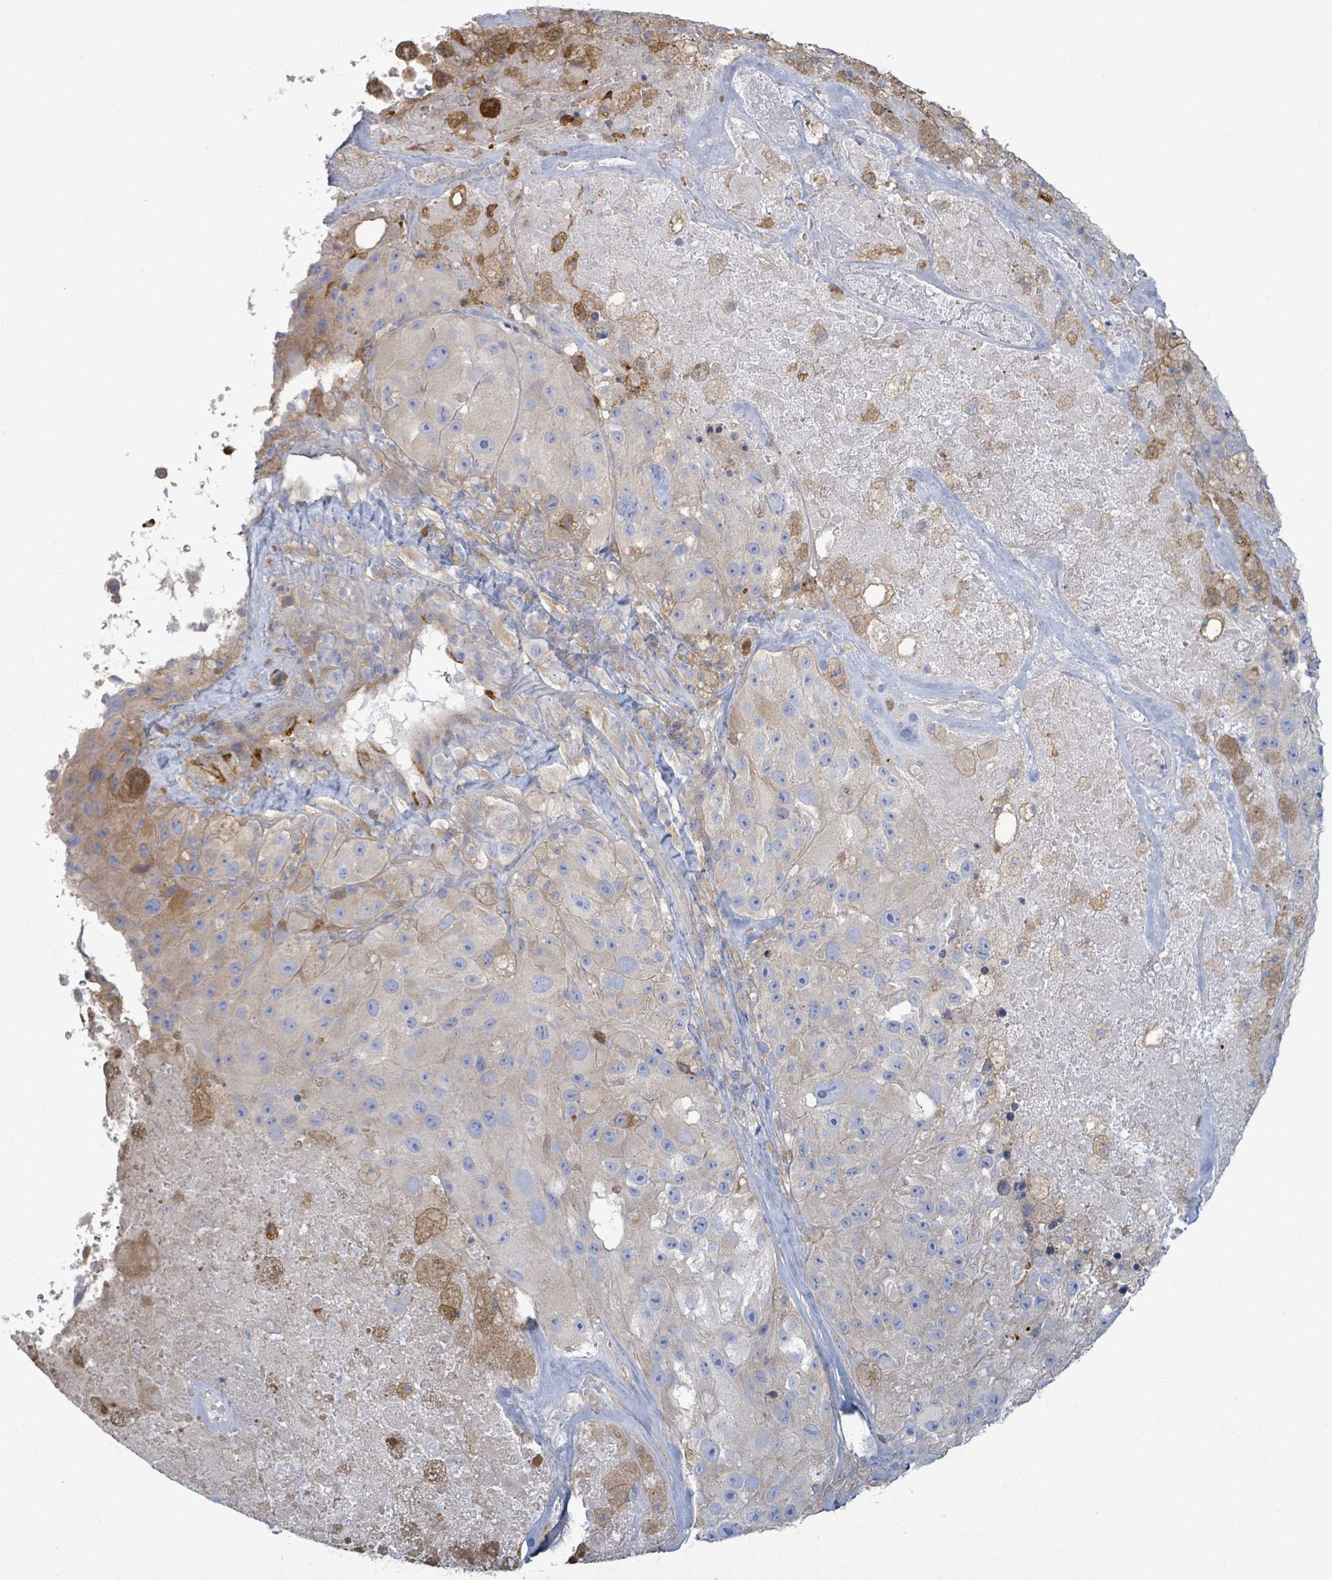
{"staining": {"intensity": "negative", "quantity": "none", "location": "none"}, "tissue": "melanoma", "cell_type": "Tumor cells", "image_type": "cancer", "snomed": [{"axis": "morphology", "description": "Malignant melanoma, Metastatic site"}, {"axis": "topography", "description": "Lymph node"}], "caption": "The photomicrograph shows no staining of tumor cells in malignant melanoma (metastatic site).", "gene": "COL13A1", "patient": {"sex": "male", "age": 62}}